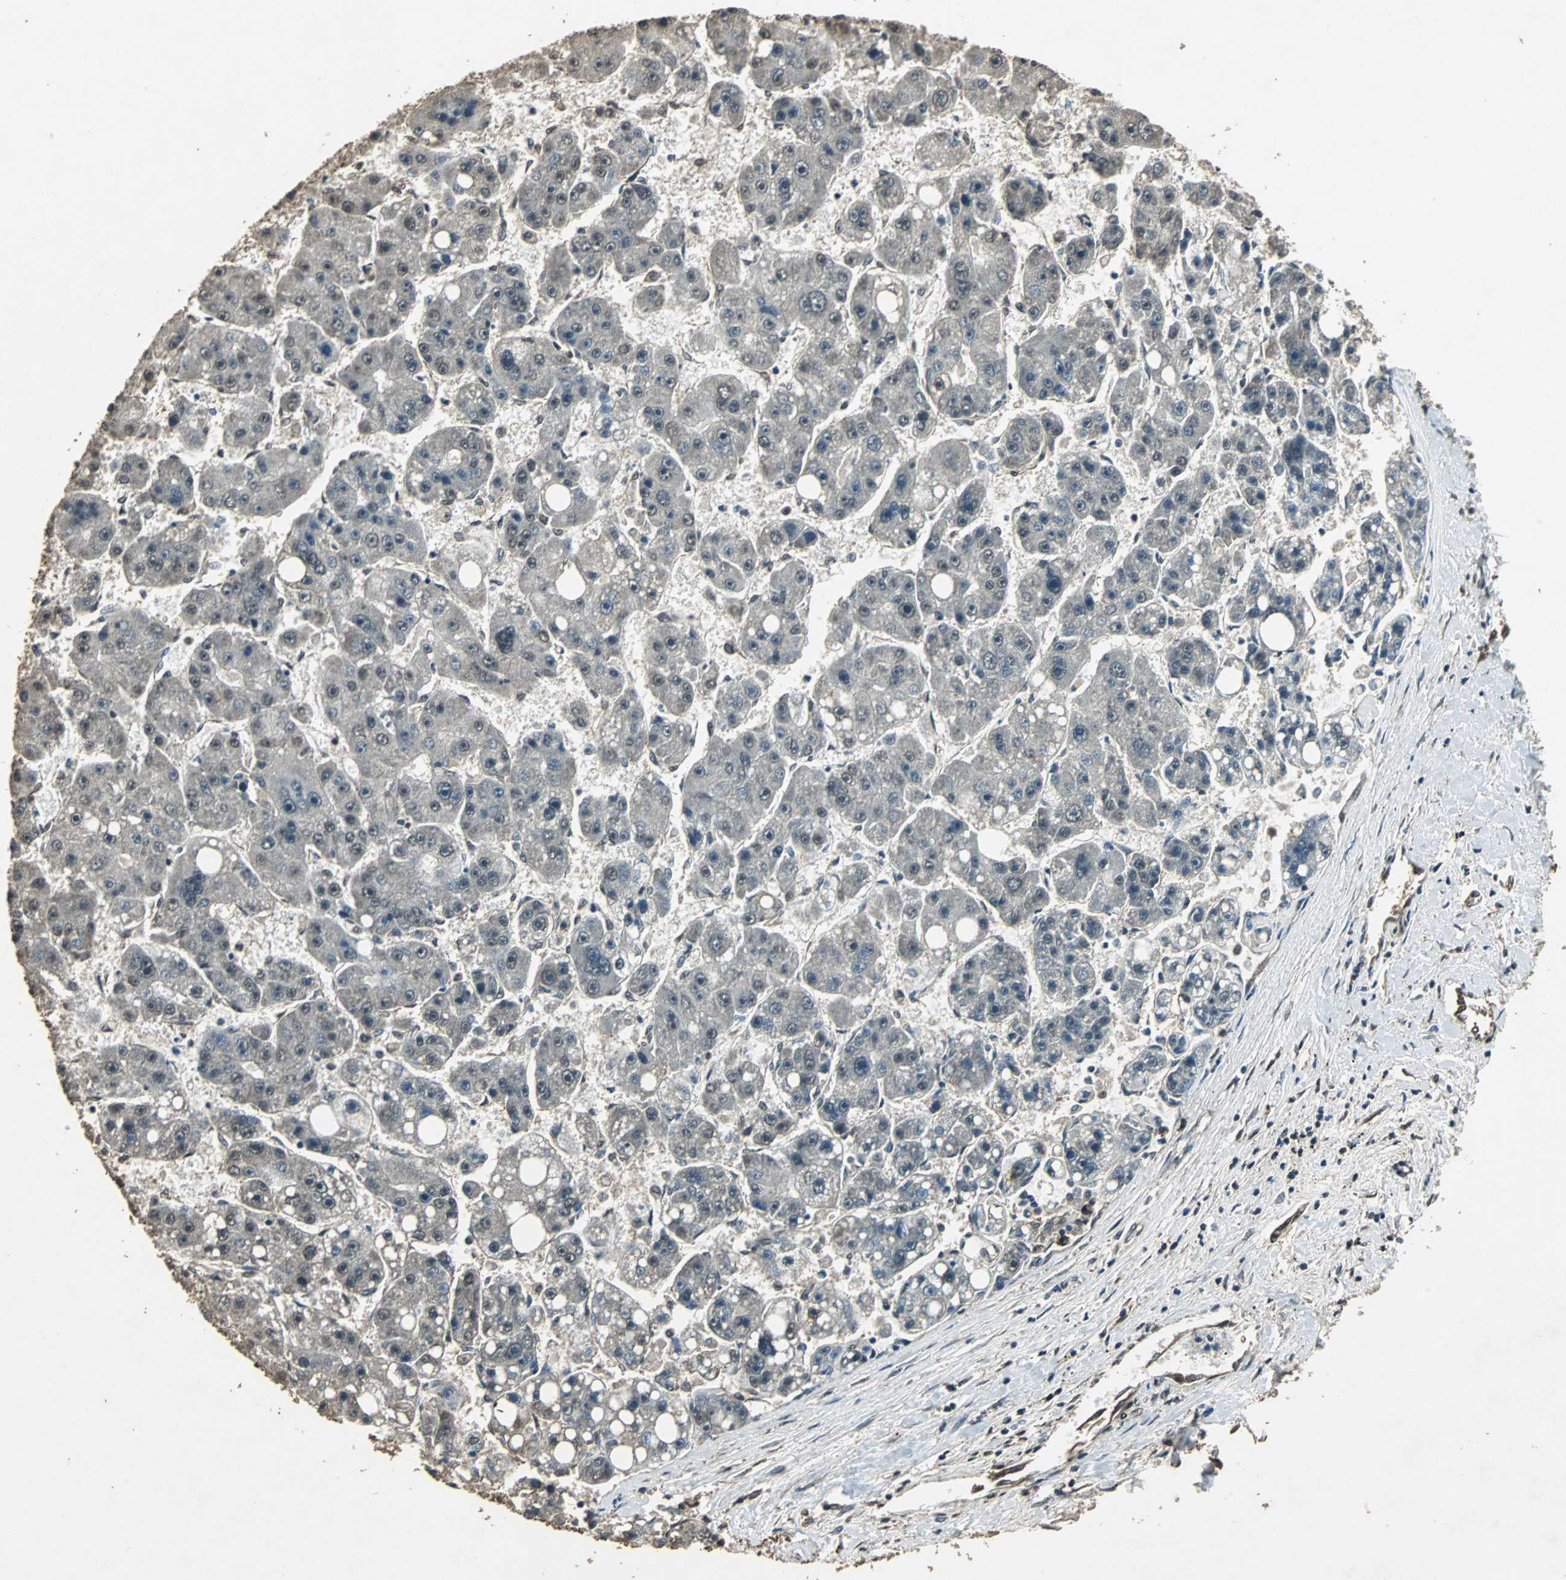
{"staining": {"intensity": "weak", "quantity": "25%-75%", "location": "cytoplasmic/membranous,nuclear"}, "tissue": "liver cancer", "cell_type": "Tumor cells", "image_type": "cancer", "snomed": [{"axis": "morphology", "description": "Carcinoma, Hepatocellular, NOS"}, {"axis": "topography", "description": "Liver"}], "caption": "IHC of hepatocellular carcinoma (liver) reveals low levels of weak cytoplasmic/membranous and nuclear positivity in approximately 25%-75% of tumor cells.", "gene": "PPP1R13B", "patient": {"sex": "female", "age": 61}}